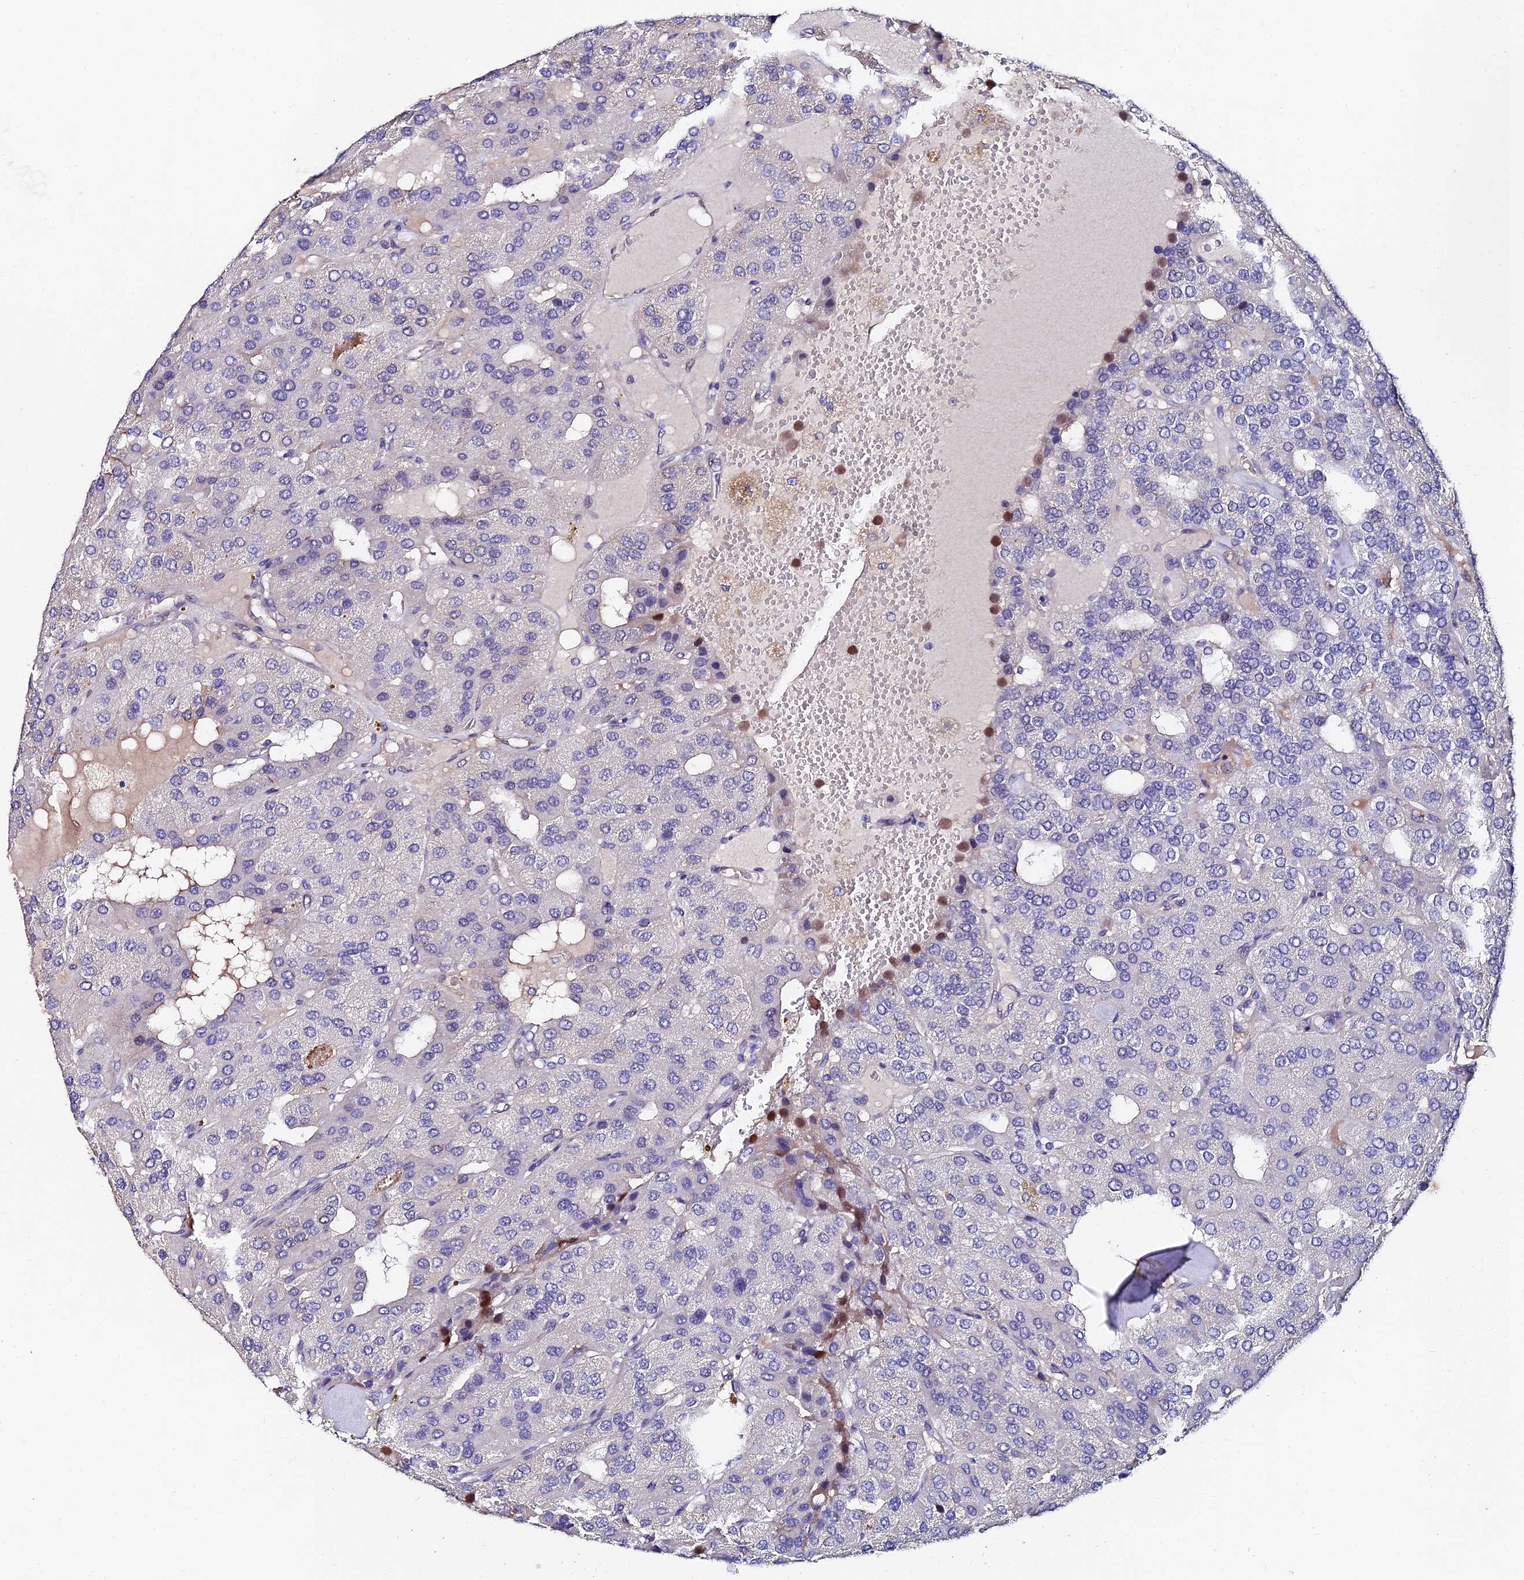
{"staining": {"intensity": "moderate", "quantity": "<25%", "location": "nuclear"}, "tissue": "parathyroid gland", "cell_type": "Glandular cells", "image_type": "normal", "snomed": [{"axis": "morphology", "description": "Normal tissue, NOS"}, {"axis": "morphology", "description": "Adenoma, NOS"}, {"axis": "topography", "description": "Parathyroid gland"}], "caption": "Parathyroid gland stained with IHC reveals moderate nuclear positivity in approximately <25% of glandular cells. (DAB IHC with brightfield microscopy, high magnification).", "gene": "TRIM24", "patient": {"sex": "female", "age": 86}}